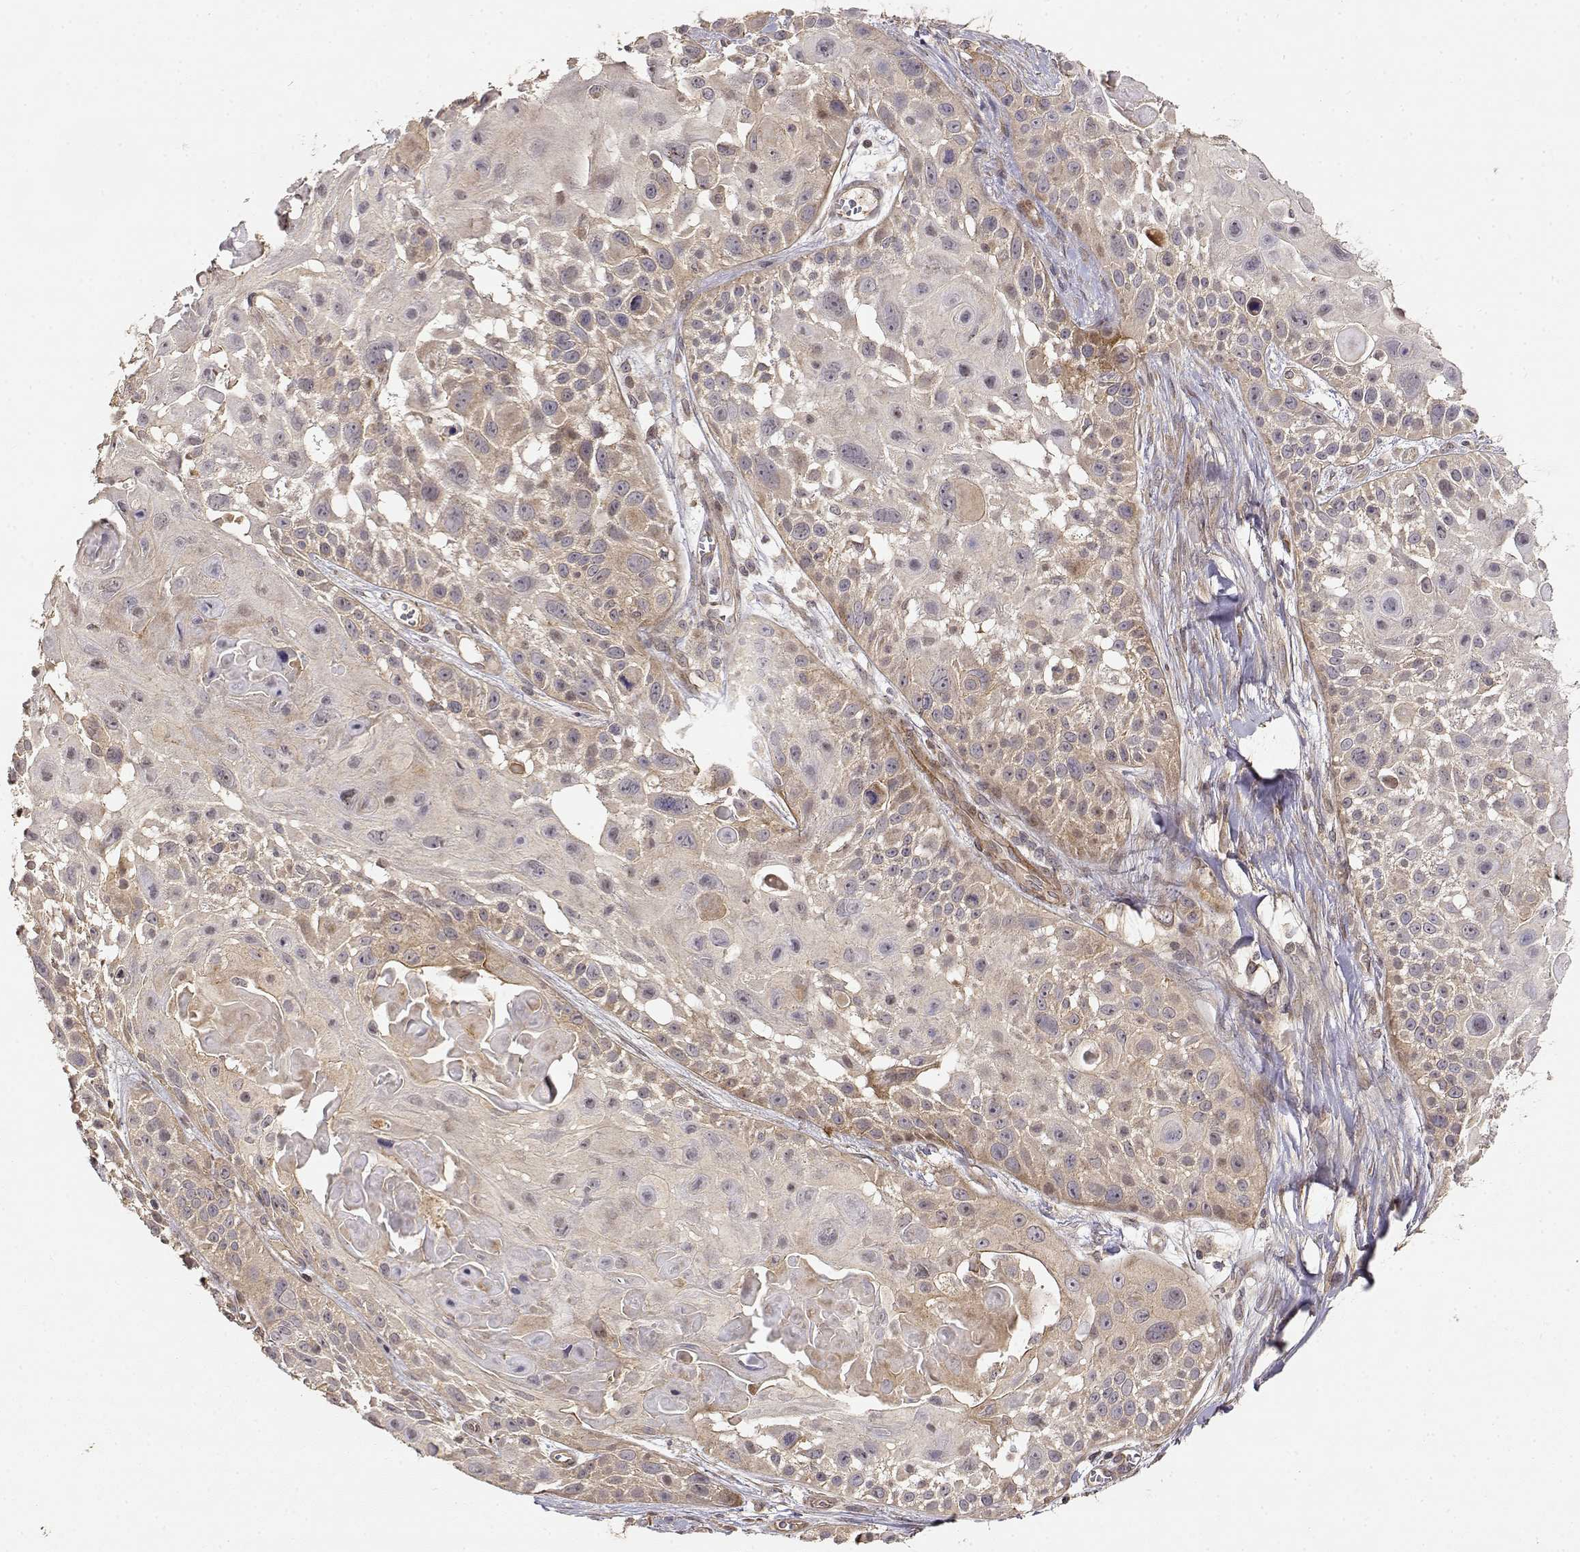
{"staining": {"intensity": "weak", "quantity": "<25%", "location": "cytoplasmic/membranous"}, "tissue": "skin cancer", "cell_type": "Tumor cells", "image_type": "cancer", "snomed": [{"axis": "morphology", "description": "Squamous cell carcinoma, NOS"}, {"axis": "topography", "description": "Skin"}, {"axis": "topography", "description": "Anal"}], "caption": "Immunohistochemistry (IHC) micrograph of human squamous cell carcinoma (skin) stained for a protein (brown), which demonstrates no positivity in tumor cells. (Stains: DAB (3,3'-diaminobenzidine) immunohistochemistry (IHC) with hematoxylin counter stain, Microscopy: brightfield microscopy at high magnification).", "gene": "PICK1", "patient": {"sex": "female", "age": 75}}